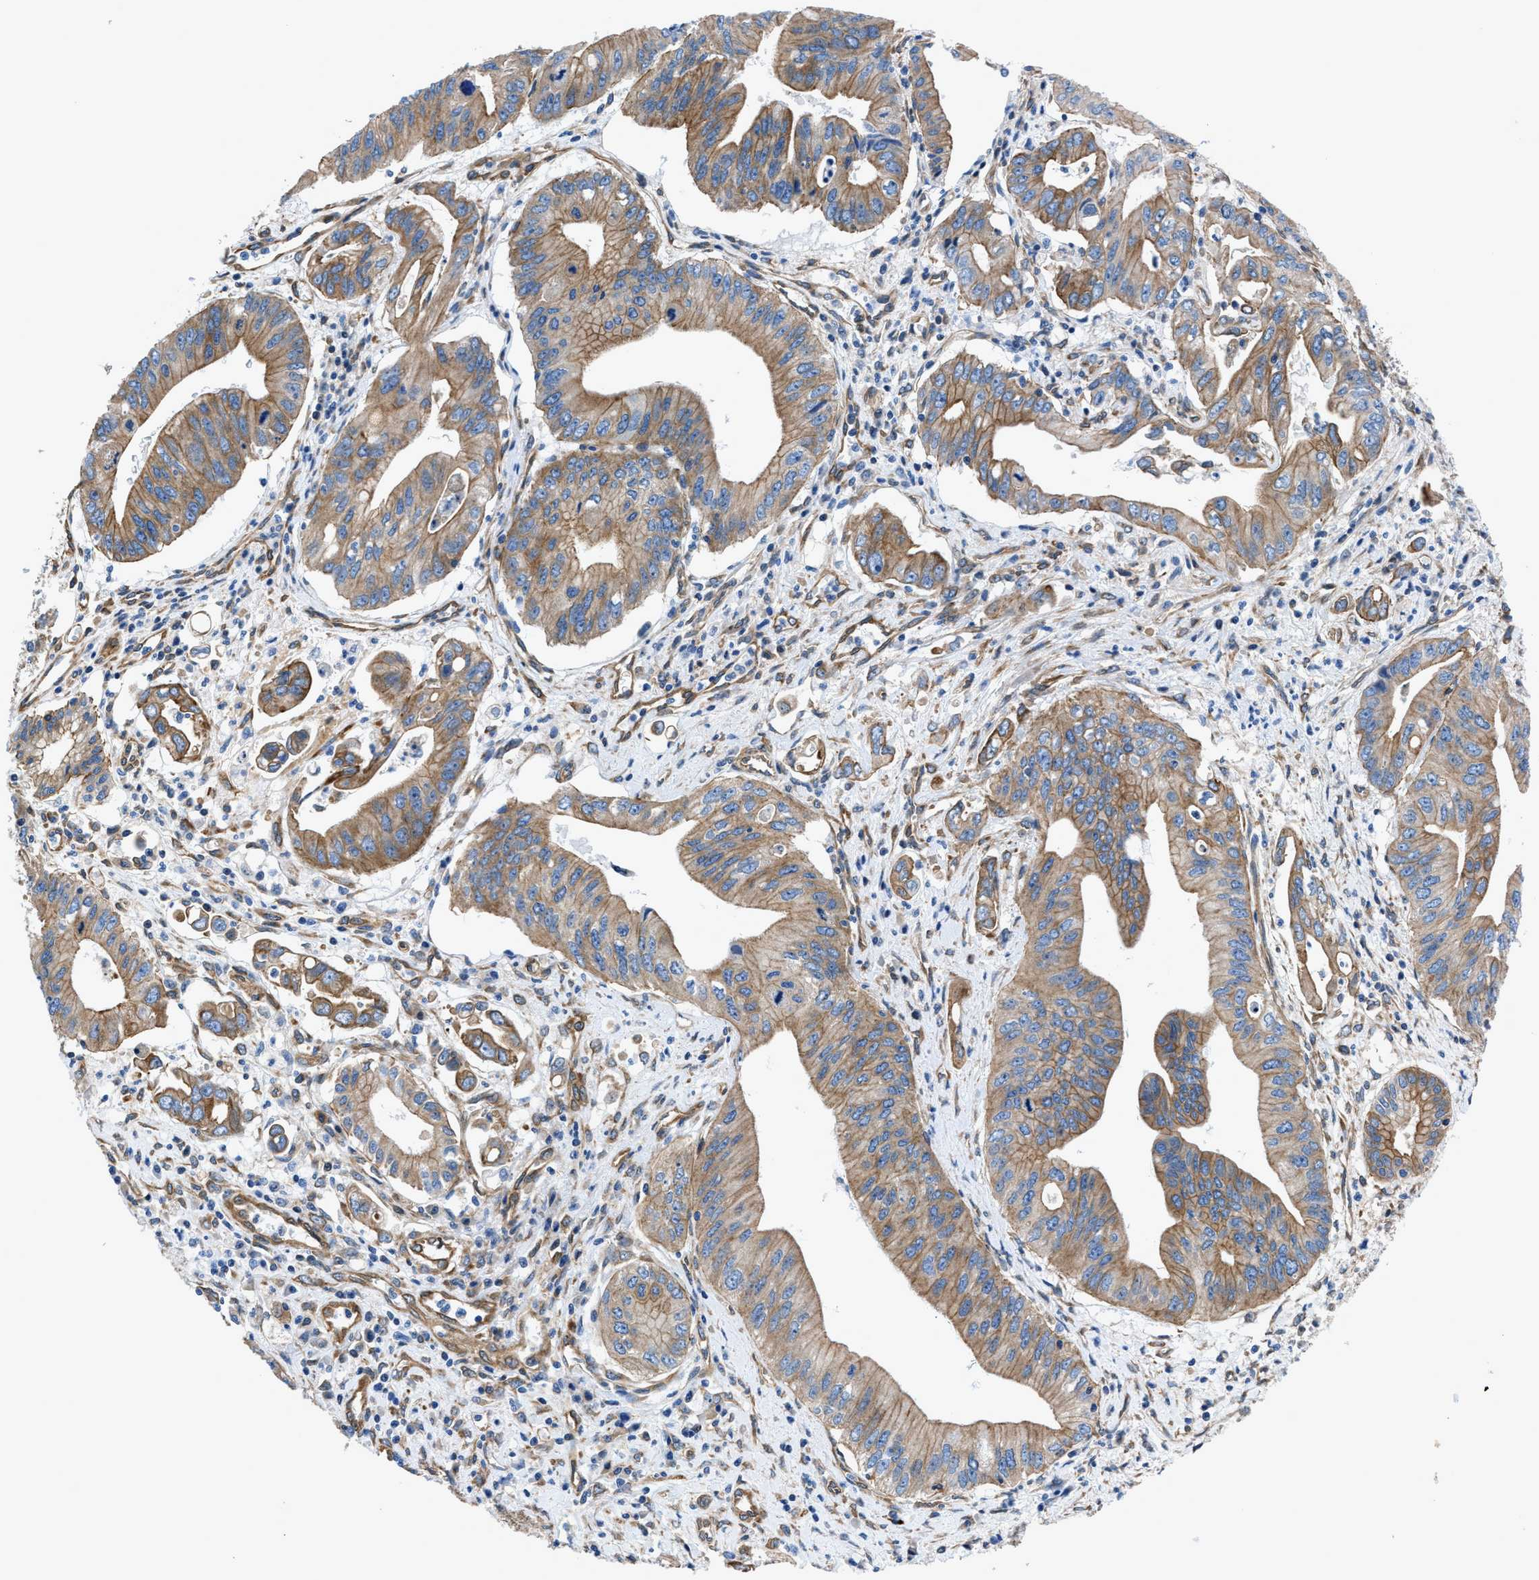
{"staining": {"intensity": "moderate", "quantity": ">75%", "location": "cytoplasmic/membranous"}, "tissue": "pancreatic cancer", "cell_type": "Tumor cells", "image_type": "cancer", "snomed": [{"axis": "morphology", "description": "Adenocarcinoma, NOS"}, {"axis": "topography", "description": "Pancreas"}], "caption": "The photomicrograph reveals a brown stain indicating the presence of a protein in the cytoplasmic/membranous of tumor cells in adenocarcinoma (pancreatic).", "gene": "DMAC1", "patient": {"sex": "female", "age": 73}}